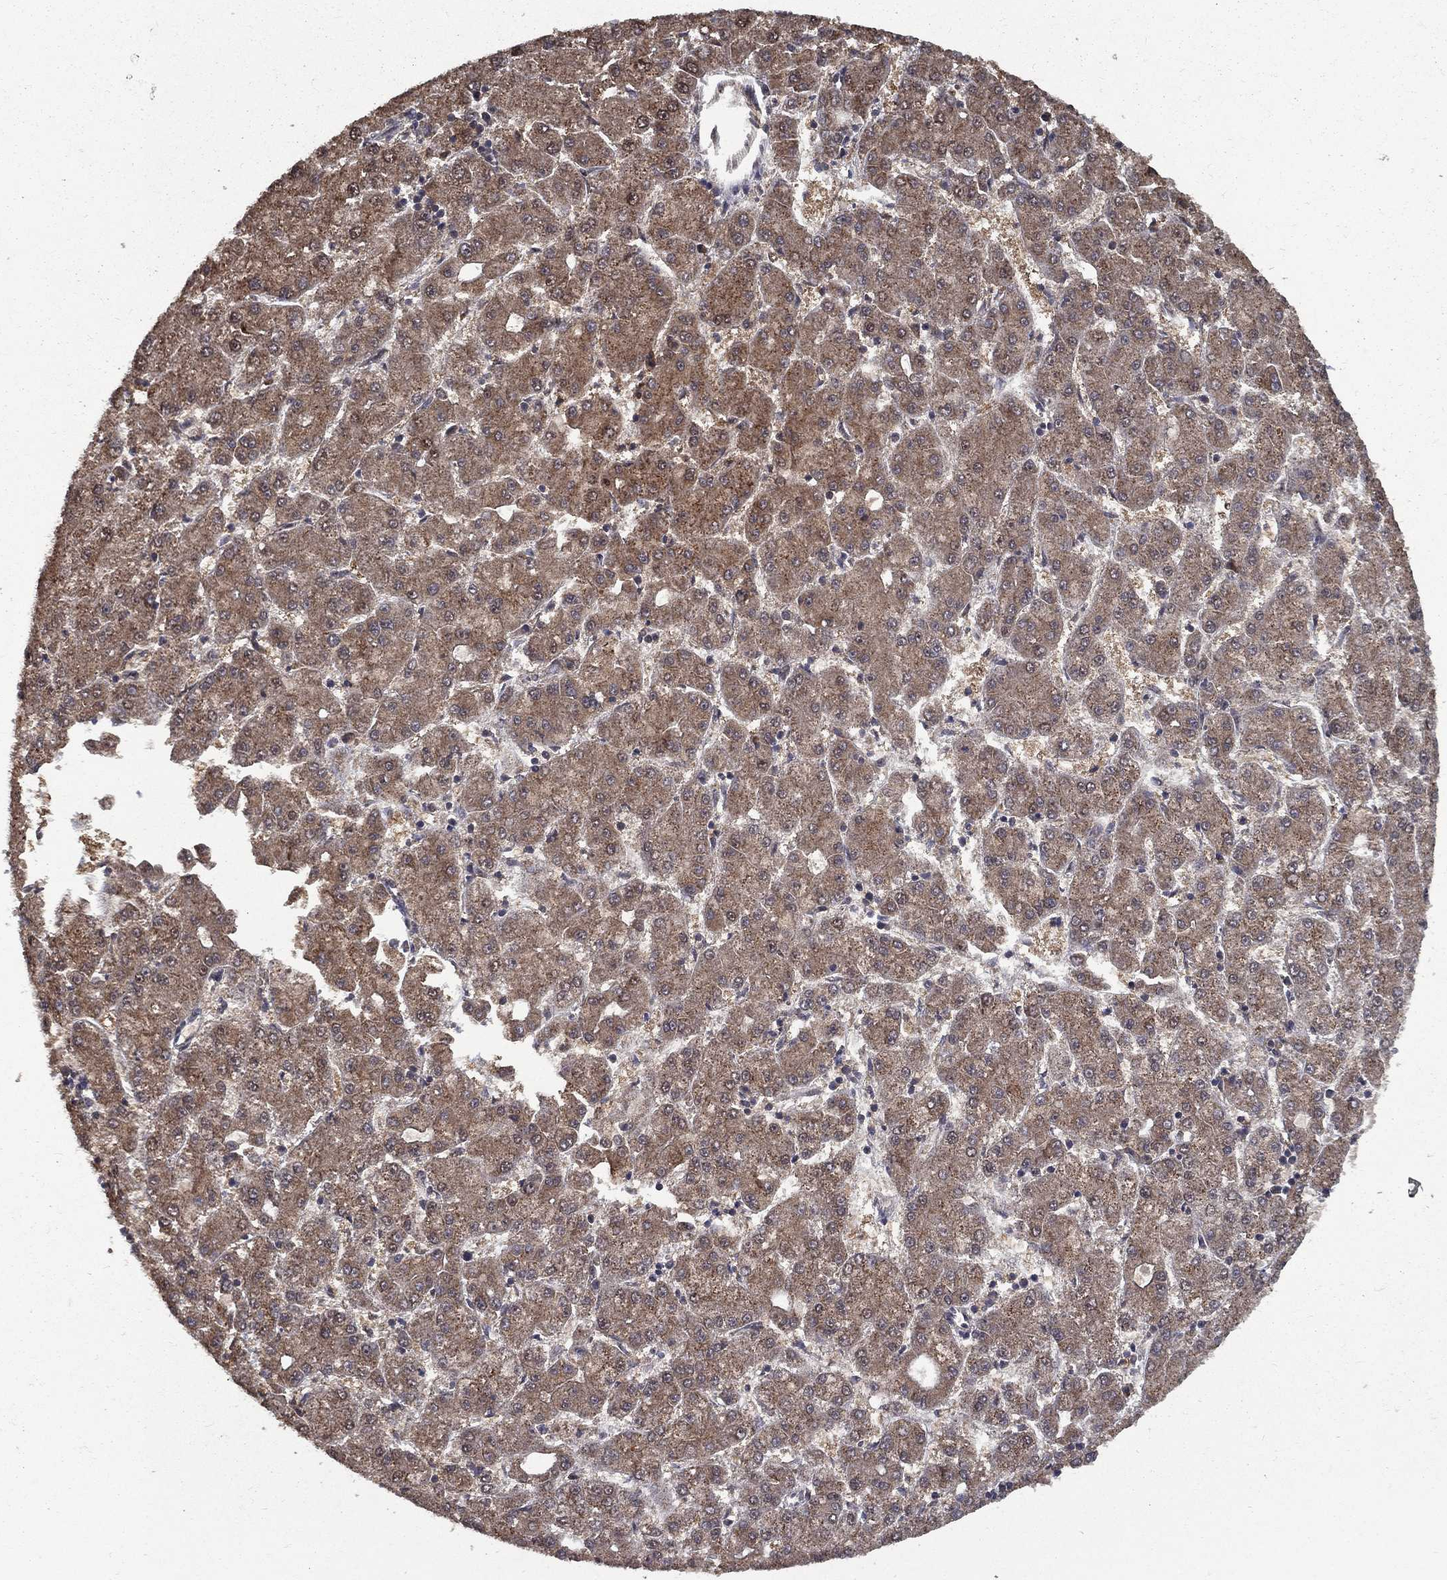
{"staining": {"intensity": "weak", "quantity": "25%-75%", "location": "cytoplasmic/membranous"}, "tissue": "liver cancer", "cell_type": "Tumor cells", "image_type": "cancer", "snomed": [{"axis": "morphology", "description": "Carcinoma, Hepatocellular, NOS"}, {"axis": "topography", "description": "Liver"}], "caption": "DAB immunohistochemical staining of liver cancer demonstrates weak cytoplasmic/membranous protein expression in approximately 25%-75% of tumor cells. The protein of interest is shown in brown color, while the nuclei are stained blue.", "gene": "CARM1", "patient": {"sex": "male", "age": 73}}